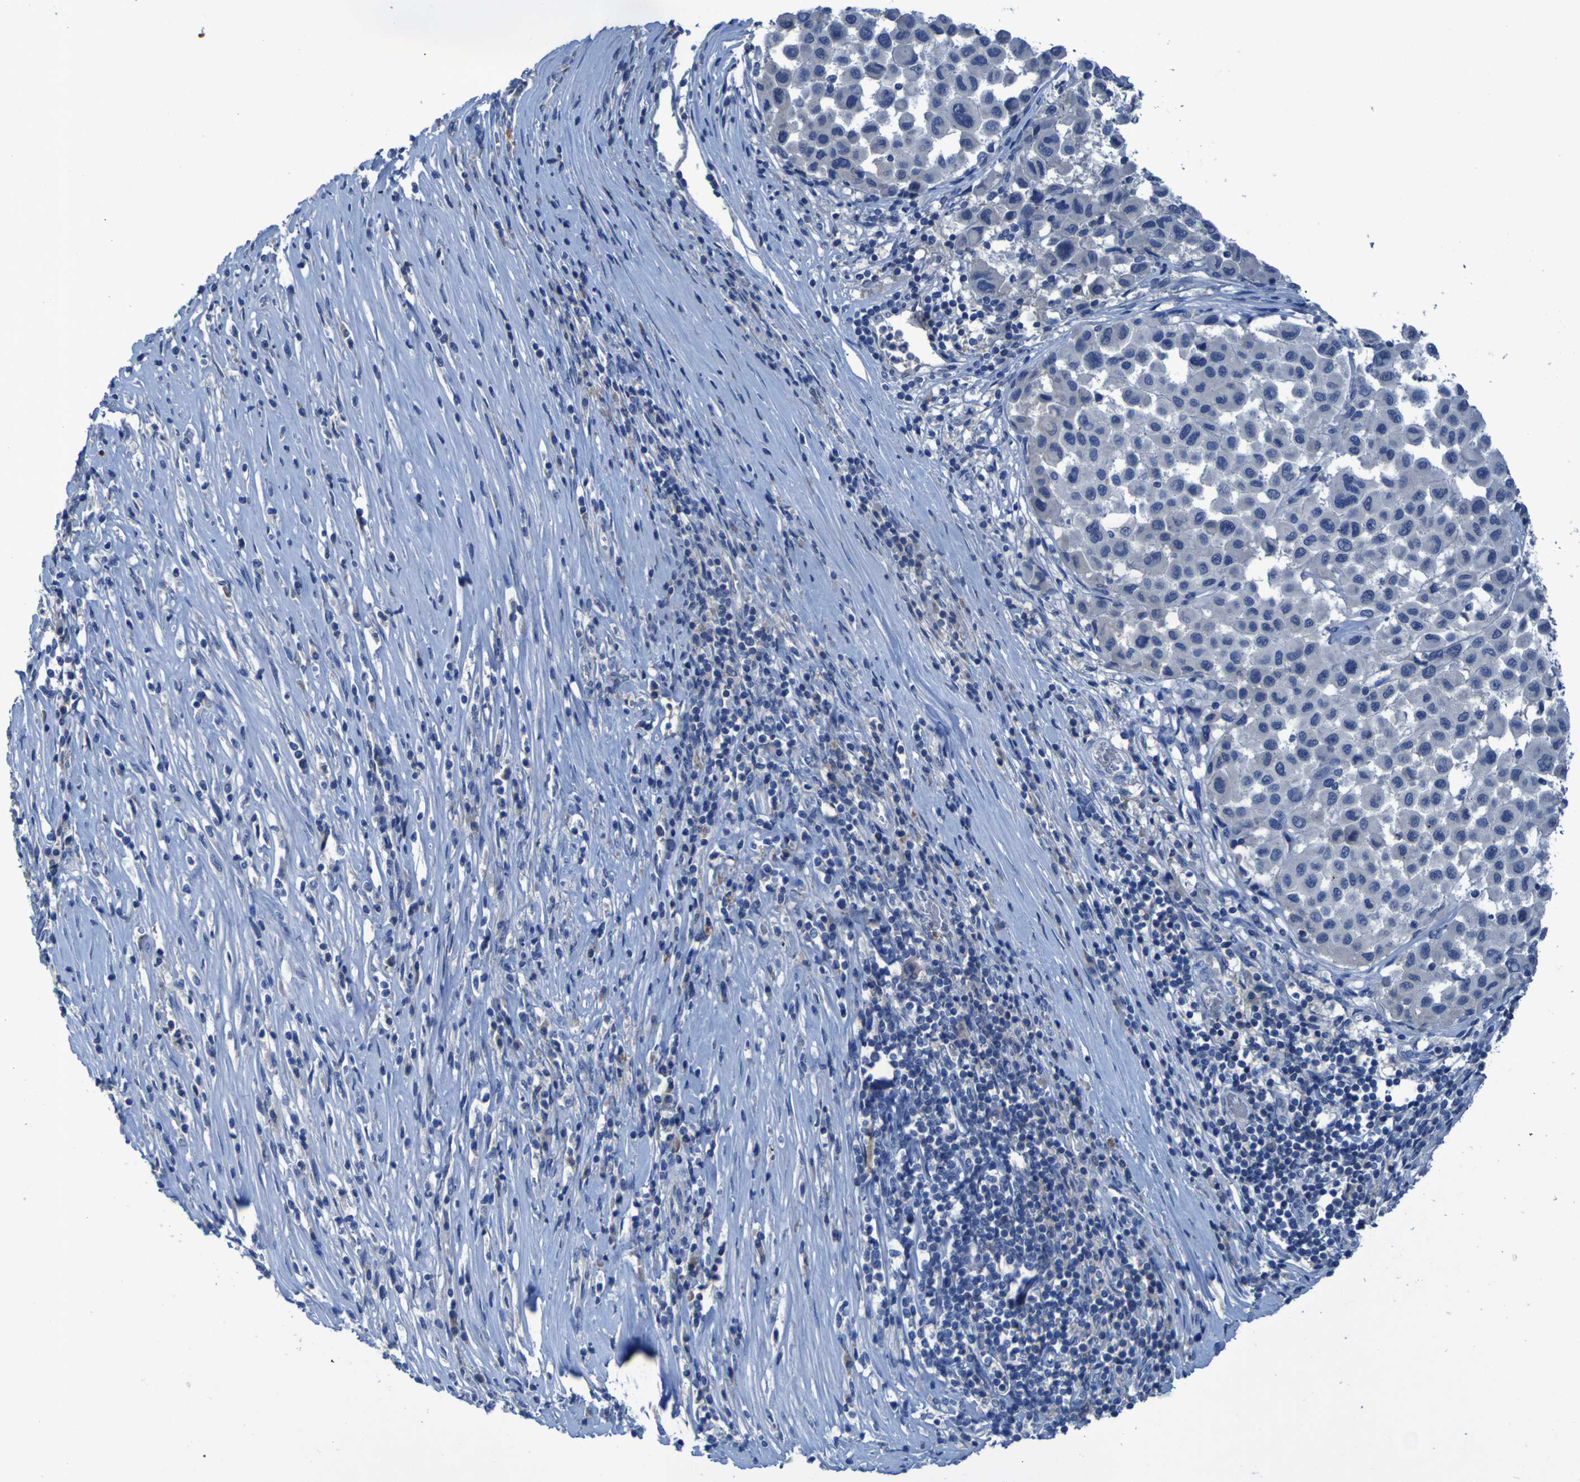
{"staining": {"intensity": "negative", "quantity": "none", "location": "none"}, "tissue": "melanoma", "cell_type": "Tumor cells", "image_type": "cancer", "snomed": [{"axis": "morphology", "description": "Malignant melanoma, Metastatic site"}, {"axis": "topography", "description": "Lymph node"}], "caption": "Human malignant melanoma (metastatic site) stained for a protein using immunohistochemistry (IHC) reveals no staining in tumor cells.", "gene": "SGK2", "patient": {"sex": "male", "age": 61}}